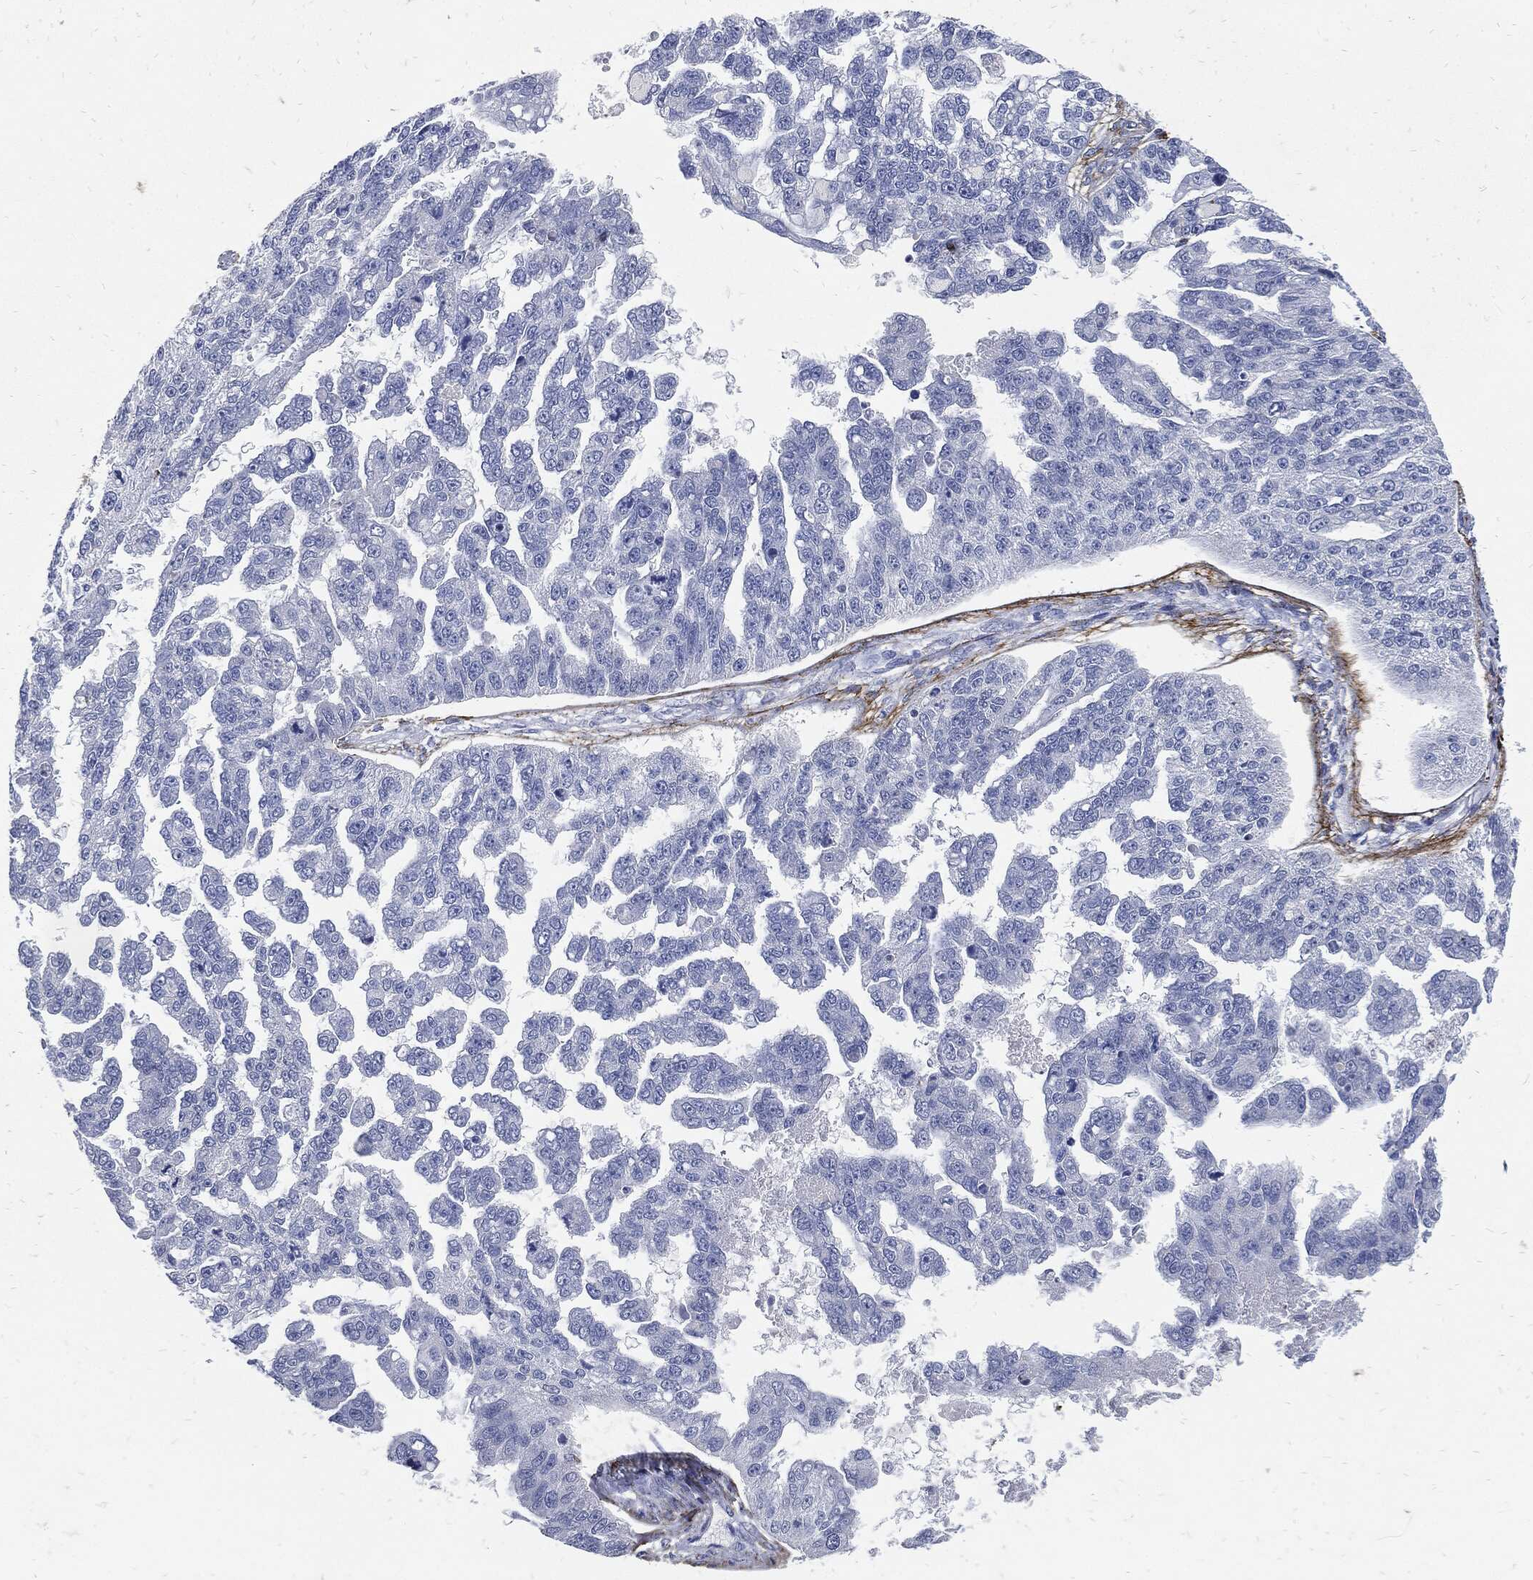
{"staining": {"intensity": "negative", "quantity": "none", "location": "none"}, "tissue": "ovarian cancer", "cell_type": "Tumor cells", "image_type": "cancer", "snomed": [{"axis": "morphology", "description": "Cystadenocarcinoma, serous, NOS"}, {"axis": "topography", "description": "Ovary"}], "caption": "Immunohistochemistry (IHC) of human serous cystadenocarcinoma (ovarian) displays no staining in tumor cells.", "gene": "FBN1", "patient": {"sex": "female", "age": 58}}